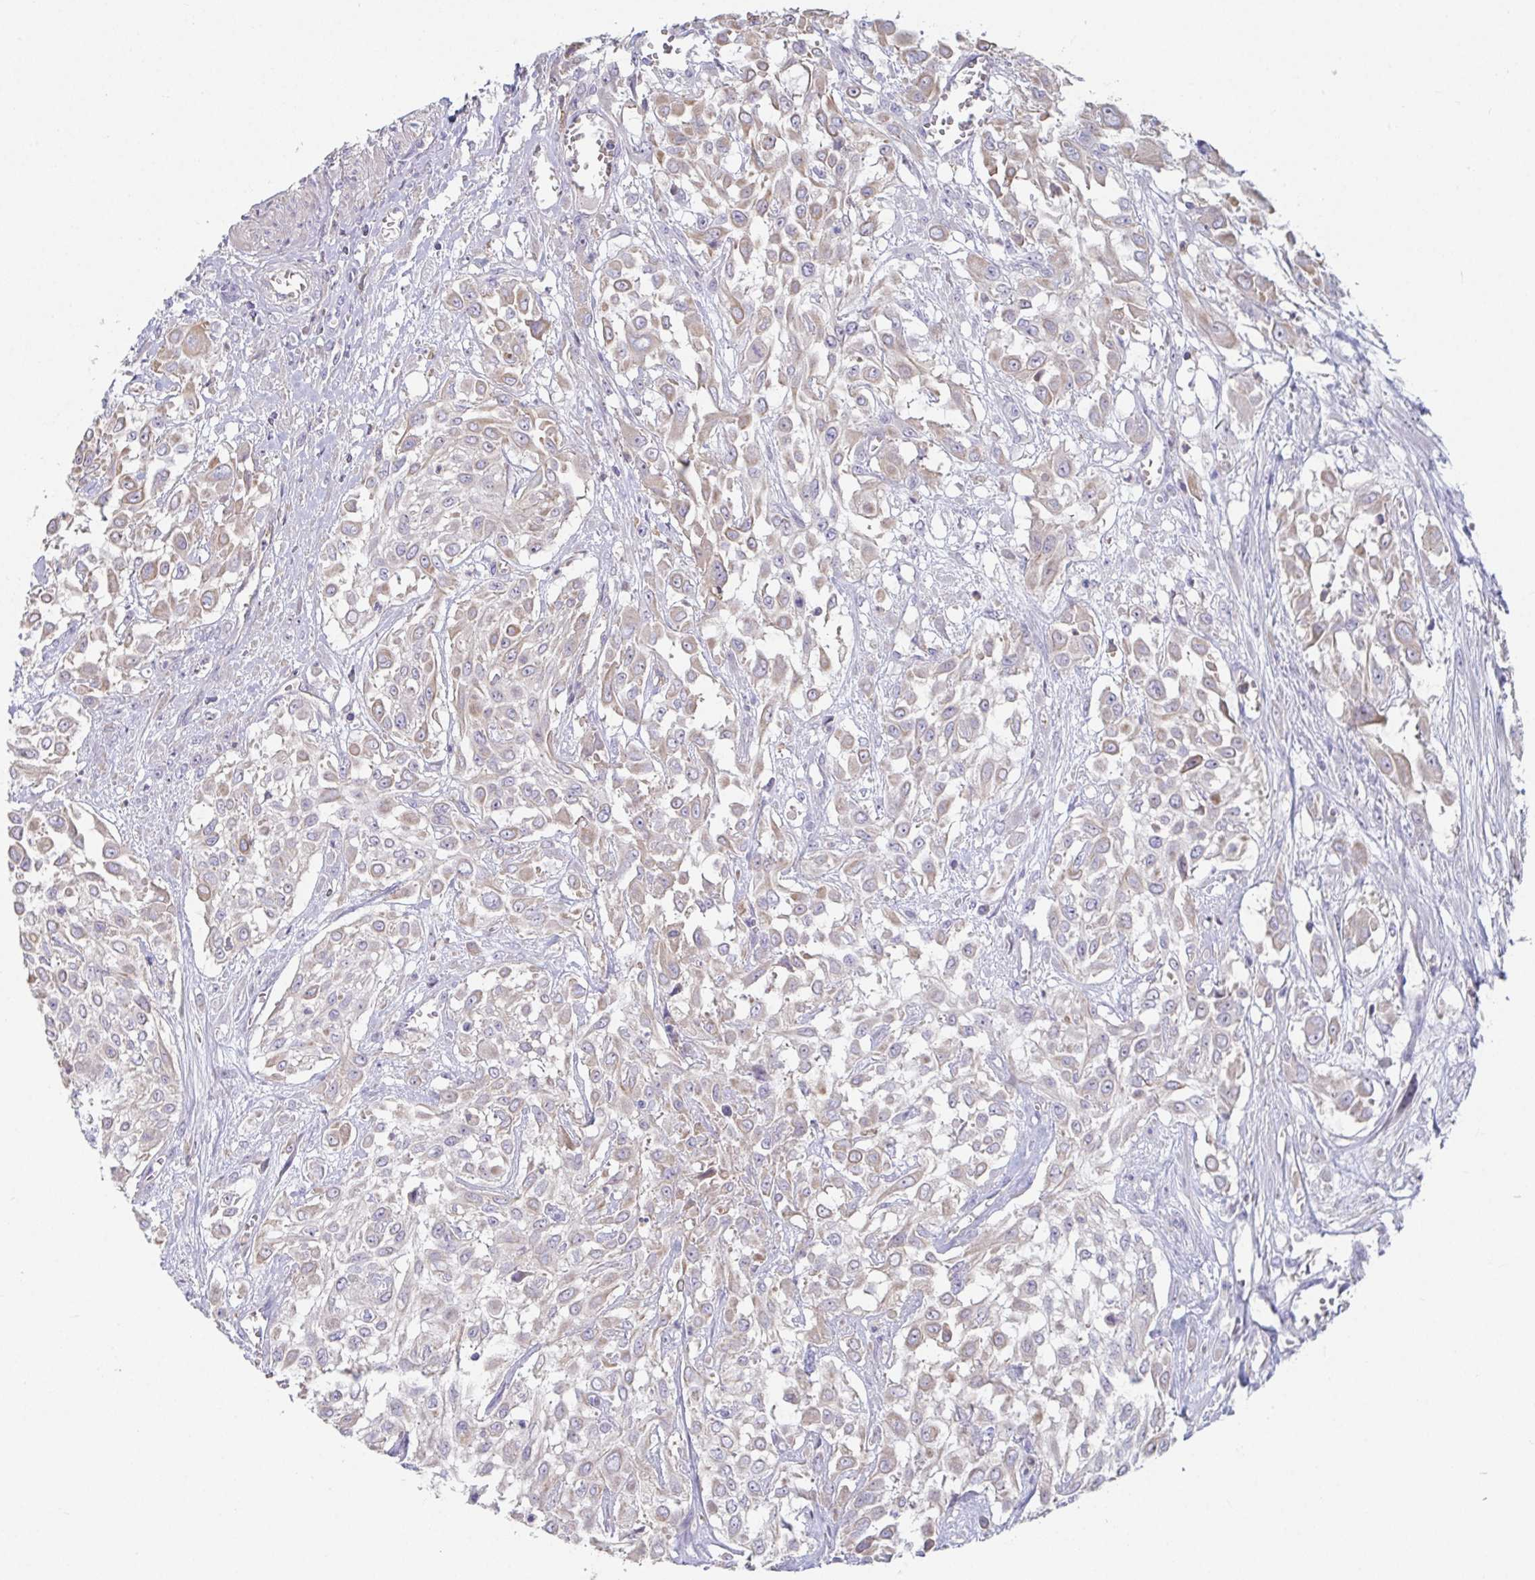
{"staining": {"intensity": "negative", "quantity": "none", "location": "none"}, "tissue": "urothelial cancer", "cell_type": "Tumor cells", "image_type": "cancer", "snomed": [{"axis": "morphology", "description": "Urothelial carcinoma, High grade"}, {"axis": "topography", "description": "Urinary bladder"}], "caption": "This is an IHC micrograph of high-grade urothelial carcinoma. There is no expression in tumor cells.", "gene": "ANO5", "patient": {"sex": "male", "age": 57}}